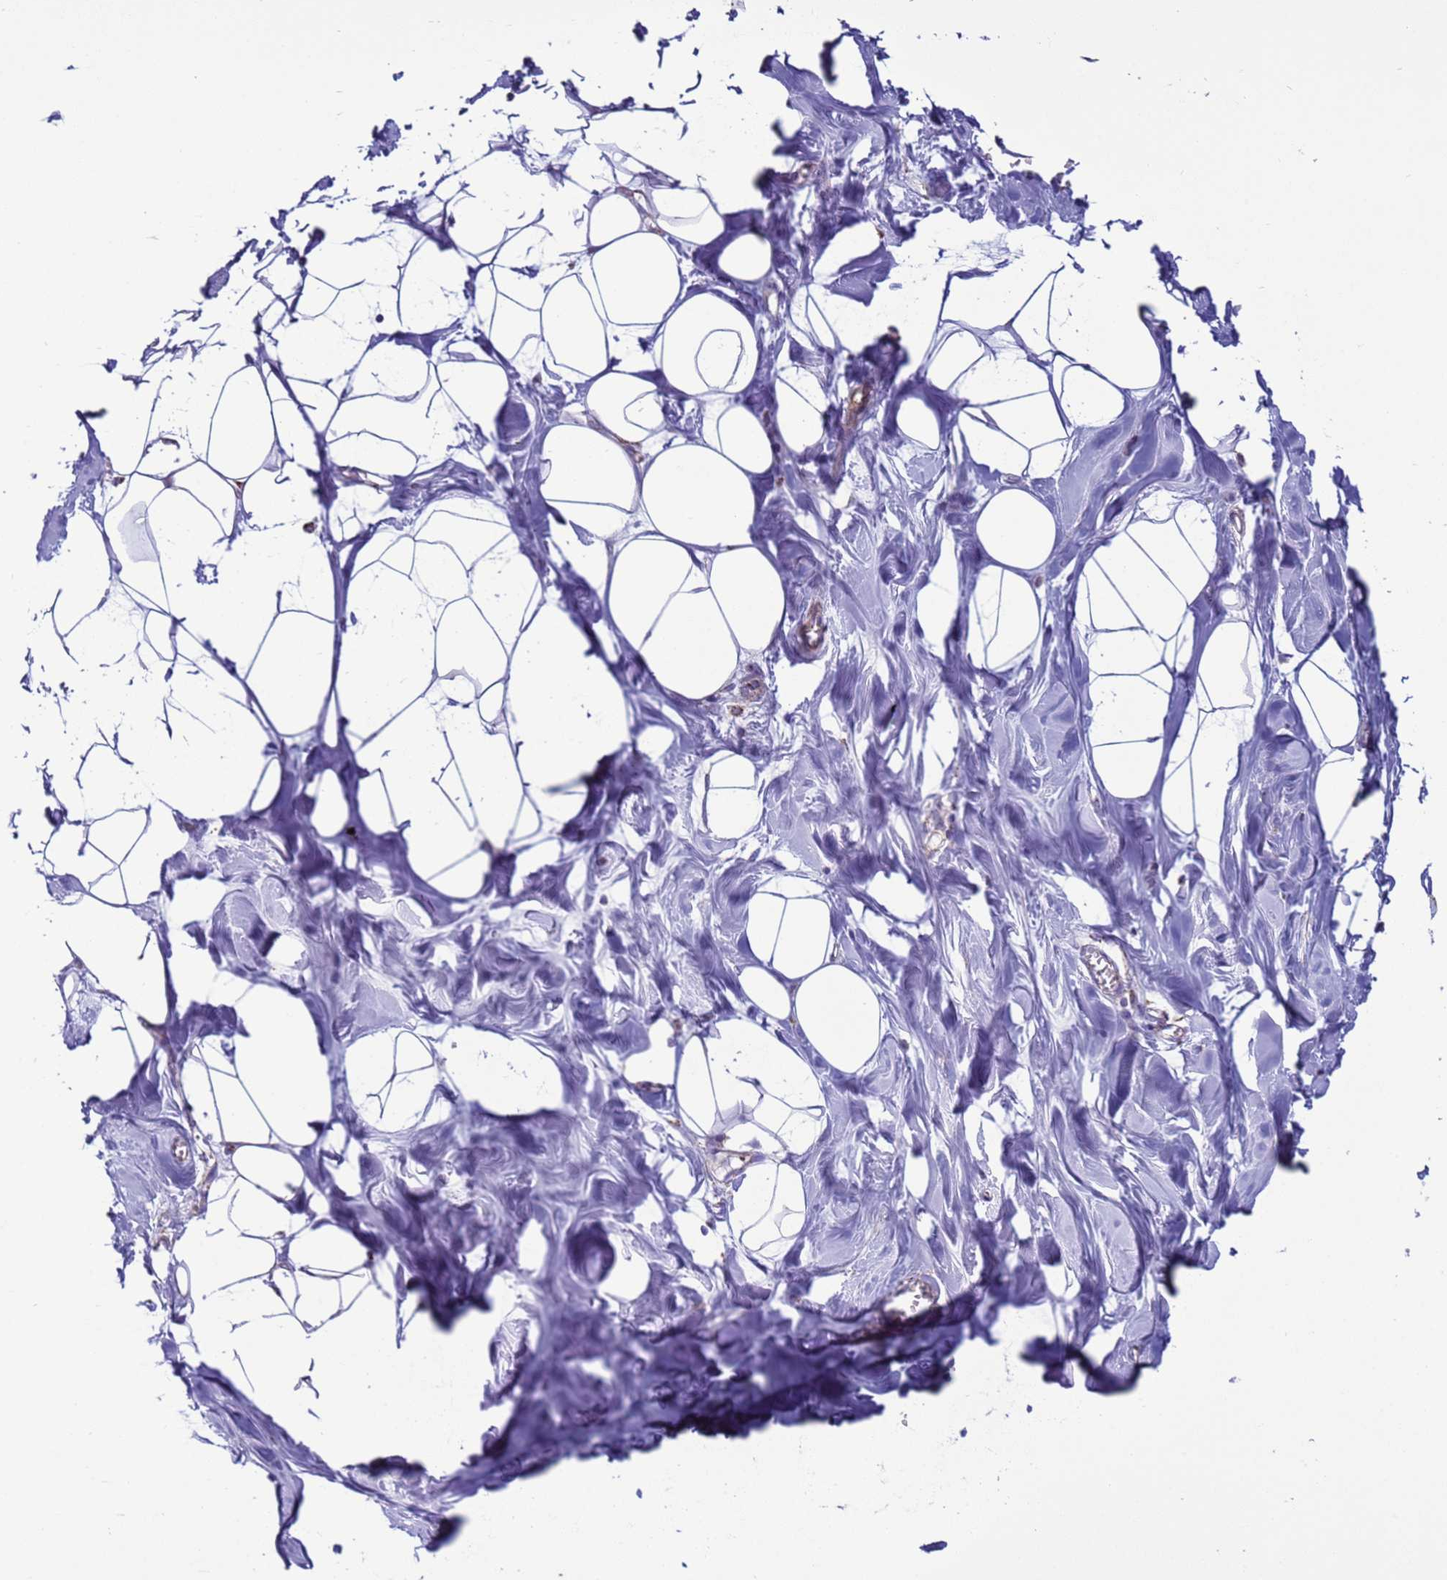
{"staining": {"intensity": "negative", "quantity": "none", "location": "none"}, "tissue": "breast", "cell_type": "Adipocytes", "image_type": "normal", "snomed": [{"axis": "morphology", "description": "Normal tissue, NOS"}, {"axis": "topography", "description": "Breast"}], "caption": "An image of breast stained for a protein reveals no brown staining in adipocytes.", "gene": "HPCAL1", "patient": {"sex": "female", "age": 27}}